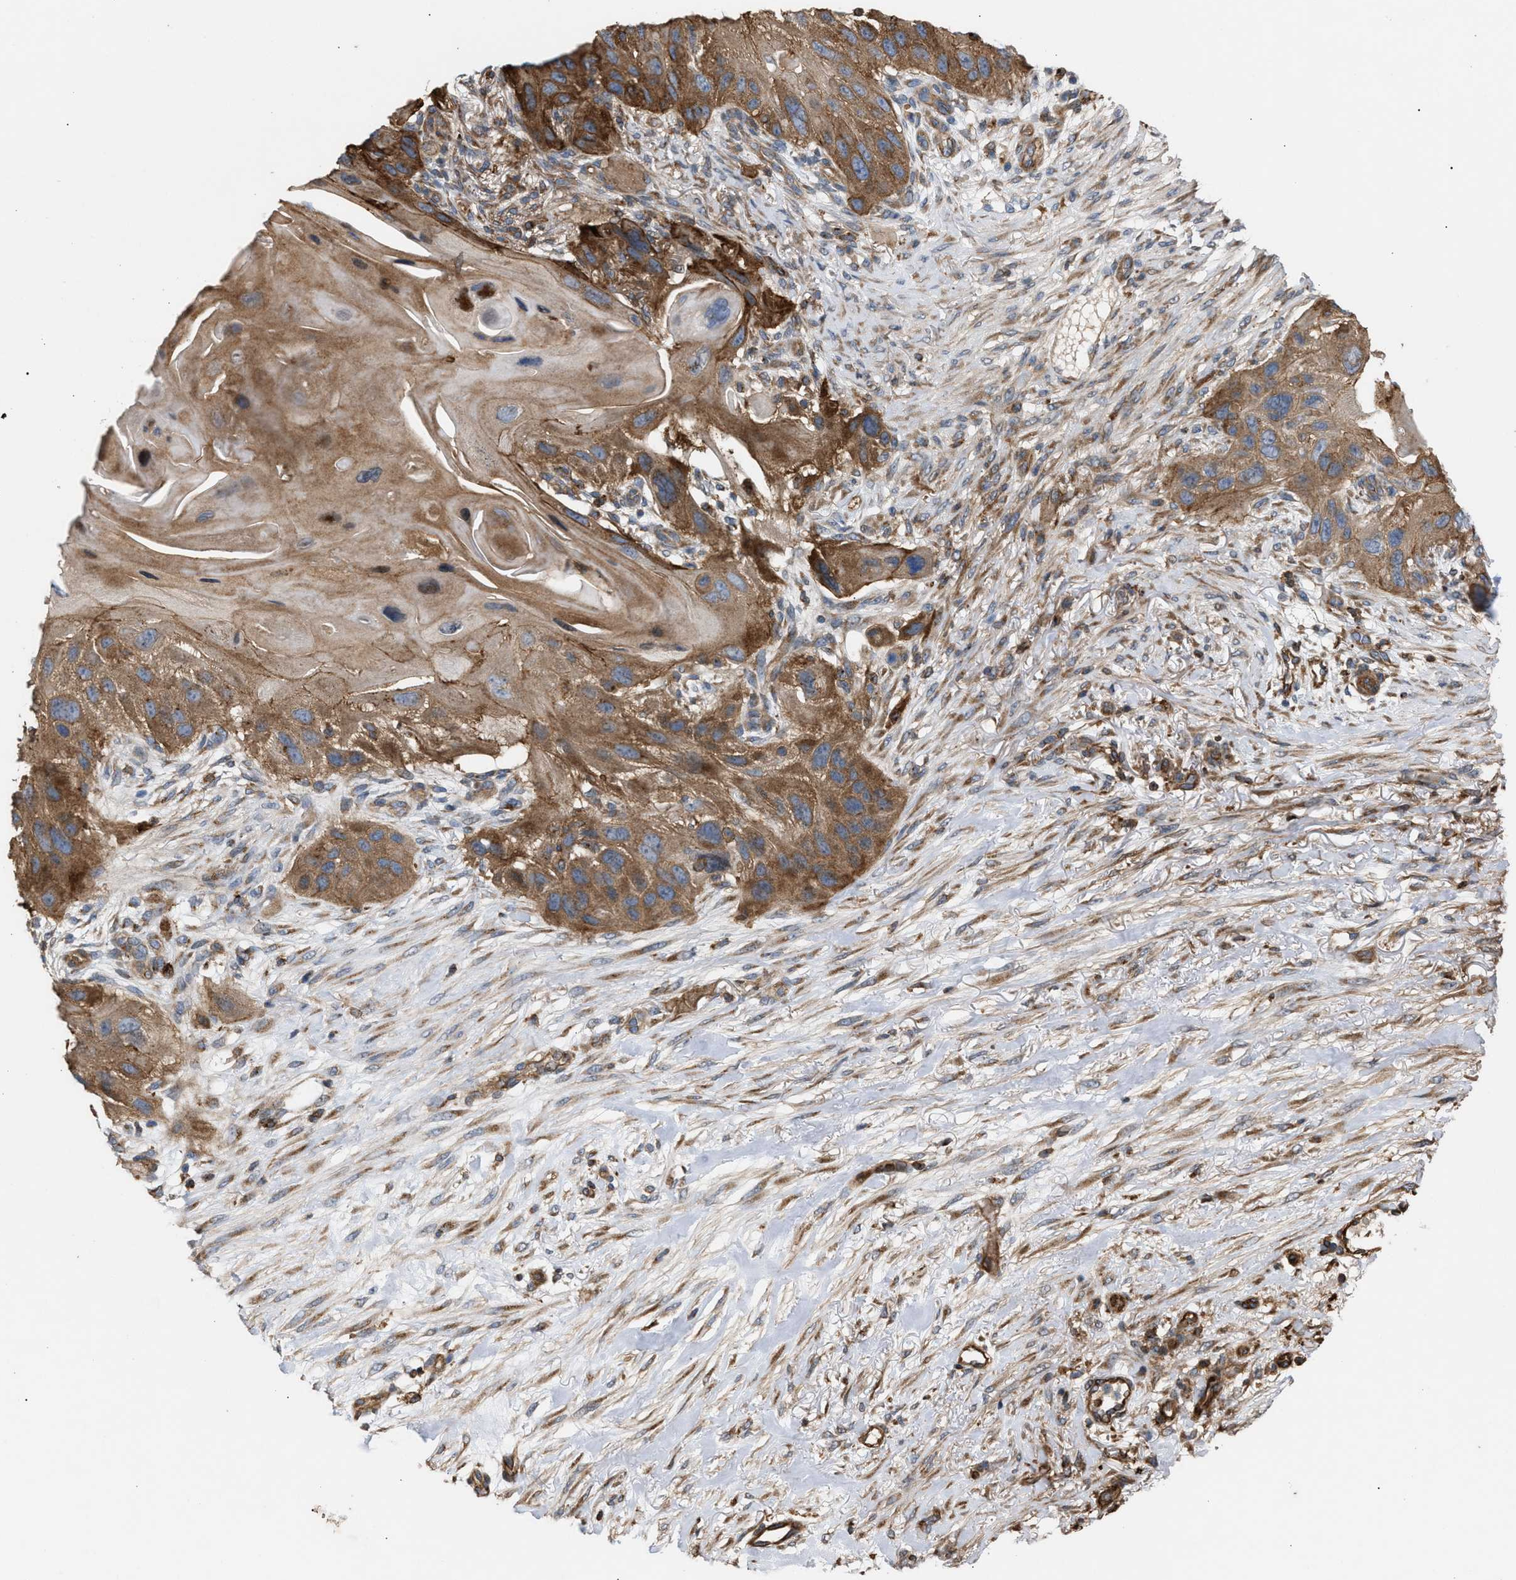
{"staining": {"intensity": "moderate", "quantity": ">75%", "location": "cytoplasmic/membranous"}, "tissue": "skin cancer", "cell_type": "Tumor cells", "image_type": "cancer", "snomed": [{"axis": "morphology", "description": "Squamous cell carcinoma, NOS"}, {"axis": "topography", "description": "Skin"}], "caption": "An IHC image of tumor tissue is shown. Protein staining in brown shows moderate cytoplasmic/membranous positivity in skin cancer within tumor cells.", "gene": "GCC1", "patient": {"sex": "female", "age": 77}}